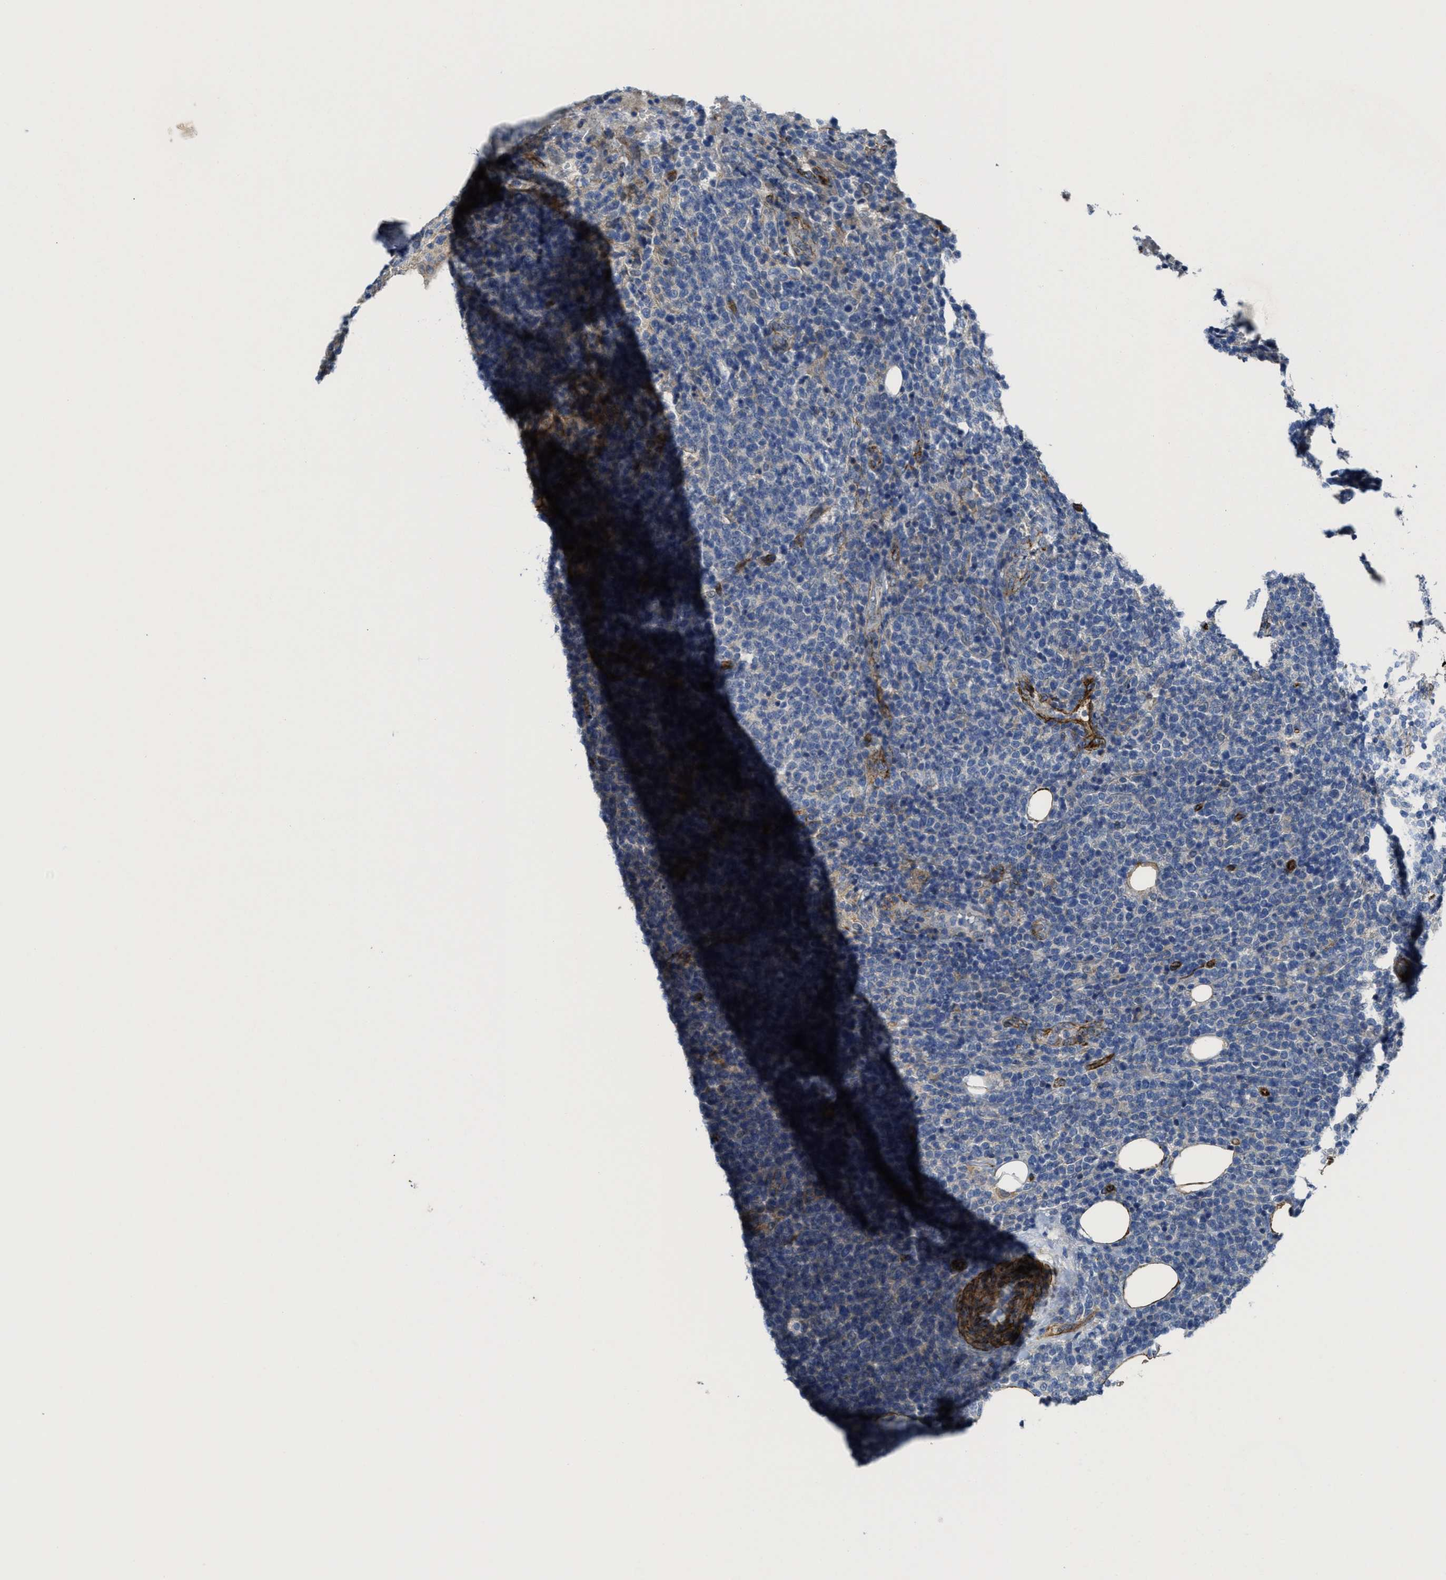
{"staining": {"intensity": "negative", "quantity": "none", "location": "none"}, "tissue": "lymphoma", "cell_type": "Tumor cells", "image_type": "cancer", "snomed": [{"axis": "morphology", "description": "Malignant lymphoma, non-Hodgkin's type, High grade"}, {"axis": "topography", "description": "Lymph node"}], "caption": "Tumor cells are negative for protein expression in human lymphoma. (Immunohistochemistry, brightfield microscopy, high magnification).", "gene": "NAB1", "patient": {"sex": "male", "age": 61}}